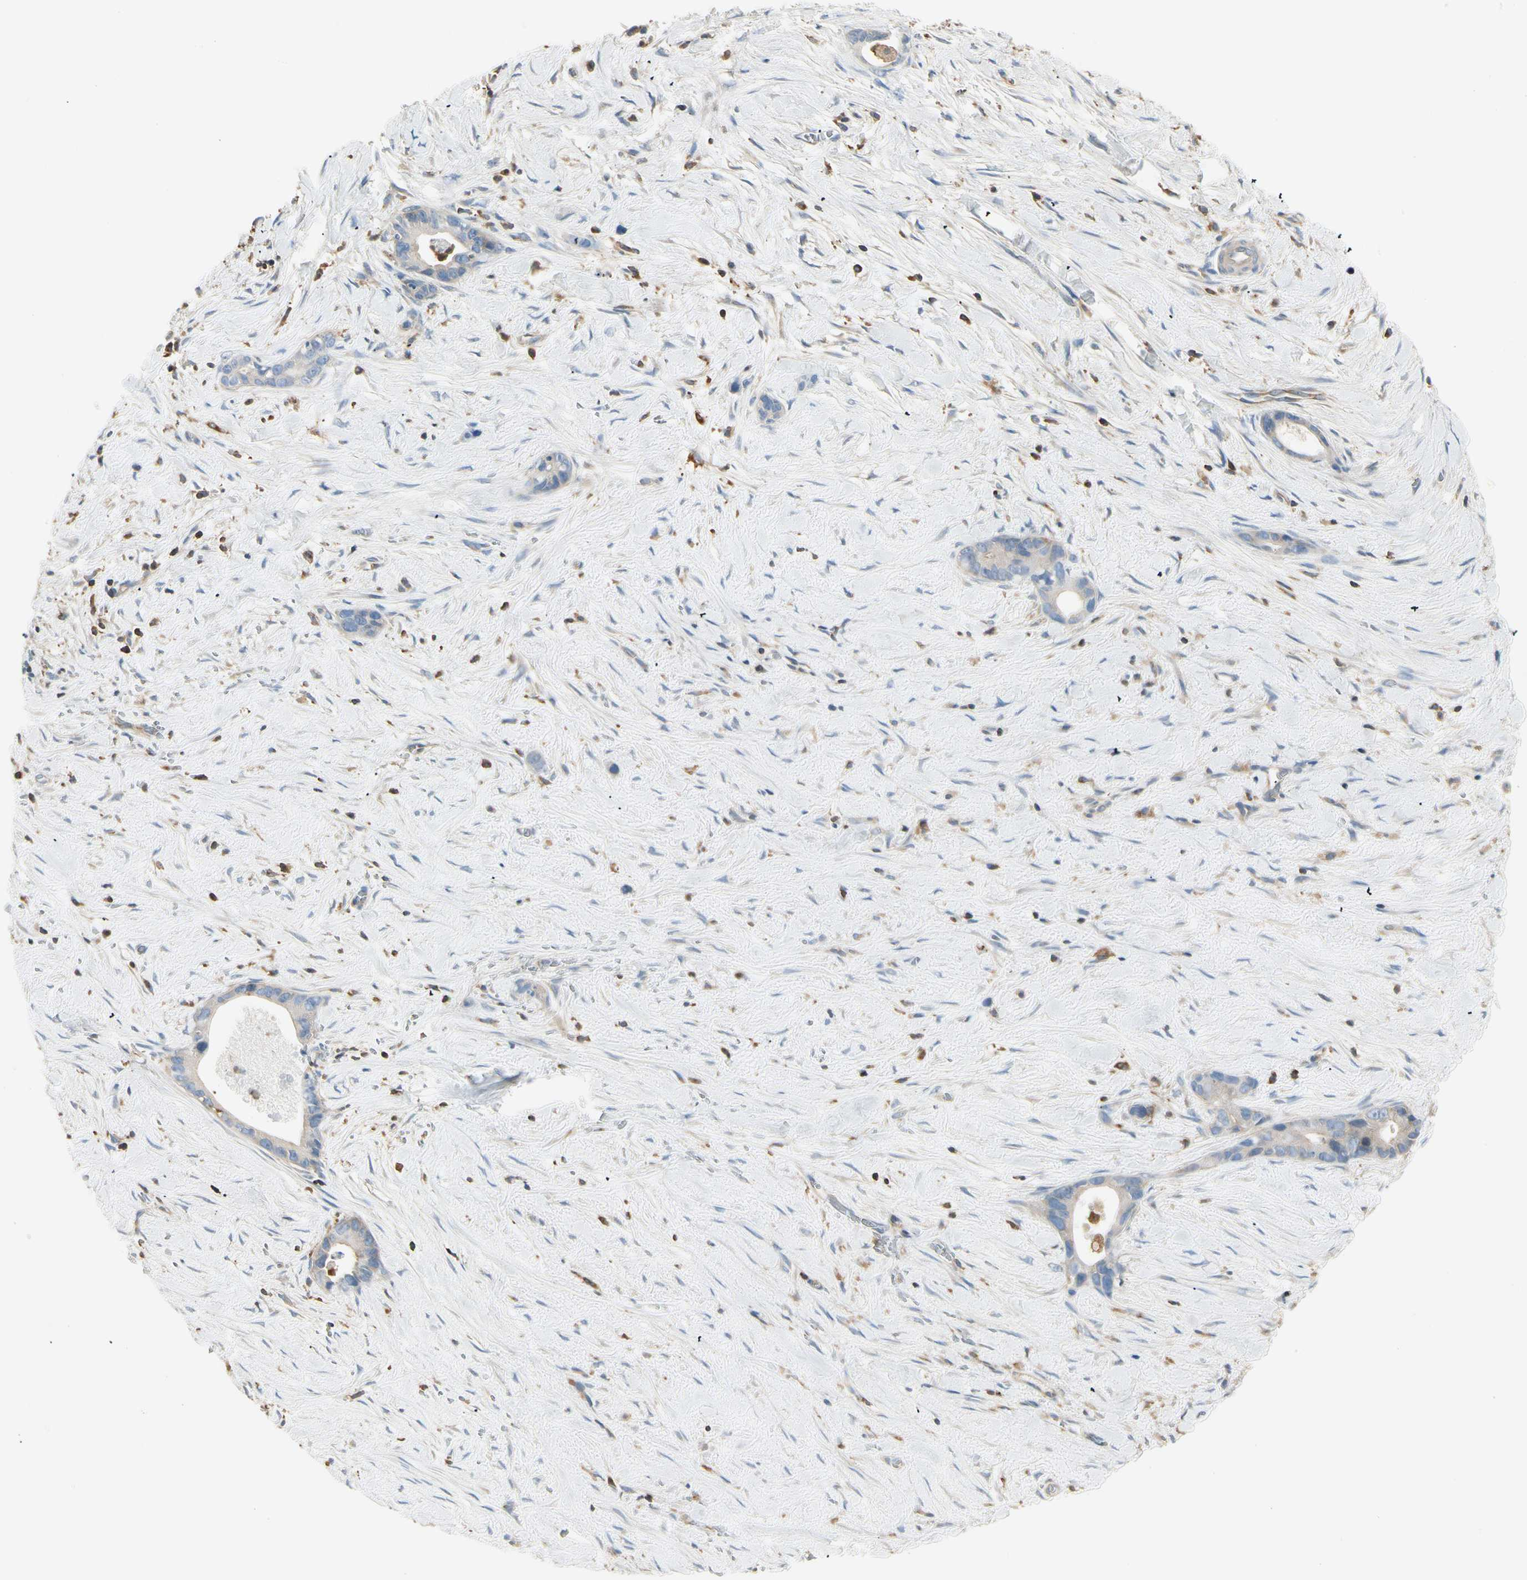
{"staining": {"intensity": "weak", "quantity": "<25%", "location": "cytoplasmic/membranous"}, "tissue": "liver cancer", "cell_type": "Tumor cells", "image_type": "cancer", "snomed": [{"axis": "morphology", "description": "Cholangiocarcinoma"}, {"axis": "topography", "description": "Liver"}], "caption": "Immunohistochemistry histopathology image of cholangiocarcinoma (liver) stained for a protein (brown), which shows no staining in tumor cells.", "gene": "CAPZA2", "patient": {"sex": "female", "age": 55}}